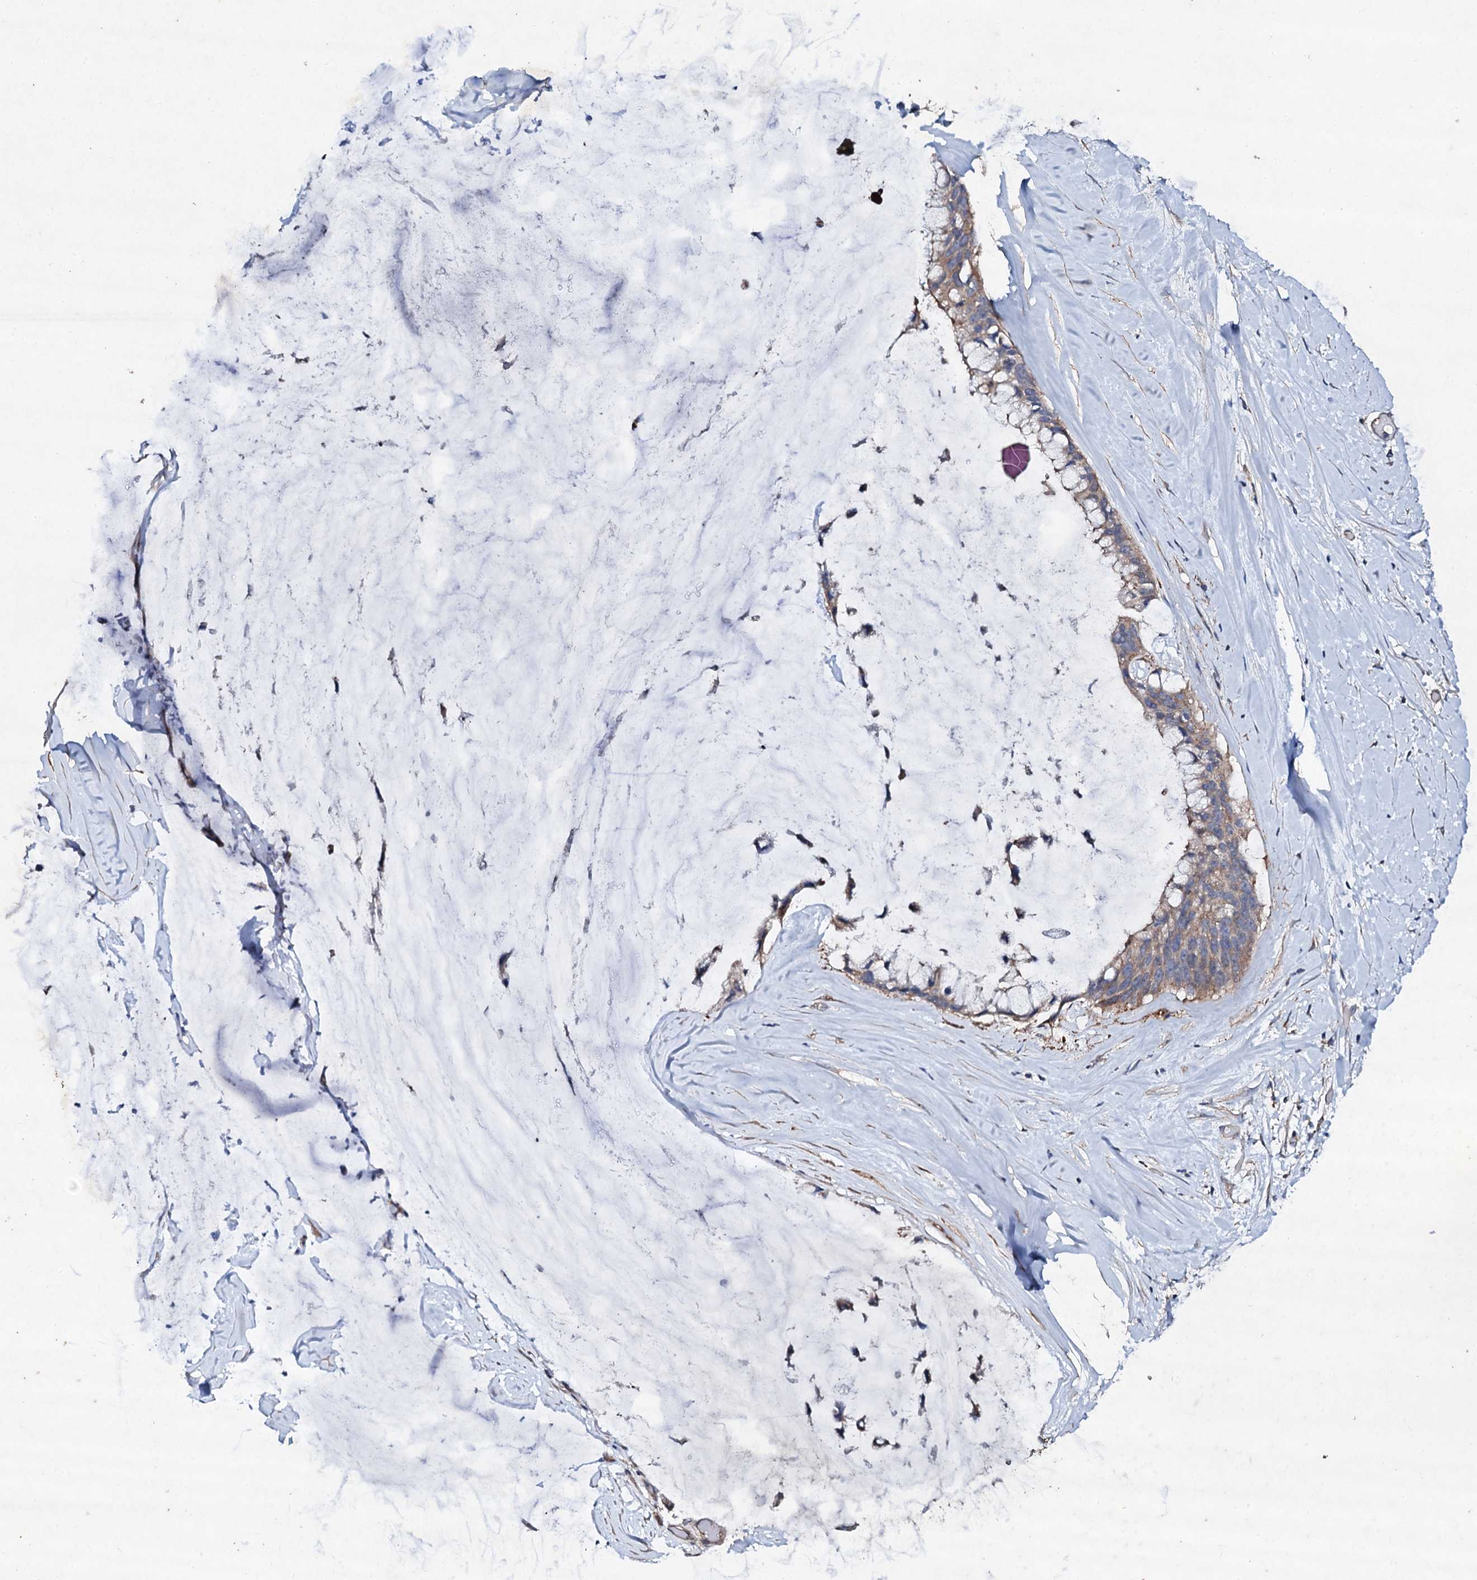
{"staining": {"intensity": "moderate", "quantity": ">75%", "location": "cytoplasmic/membranous"}, "tissue": "ovarian cancer", "cell_type": "Tumor cells", "image_type": "cancer", "snomed": [{"axis": "morphology", "description": "Cystadenocarcinoma, mucinous, NOS"}, {"axis": "topography", "description": "Ovary"}], "caption": "Tumor cells display medium levels of moderate cytoplasmic/membranous positivity in about >75% of cells in ovarian cancer.", "gene": "MOCOS", "patient": {"sex": "female", "age": 39}}